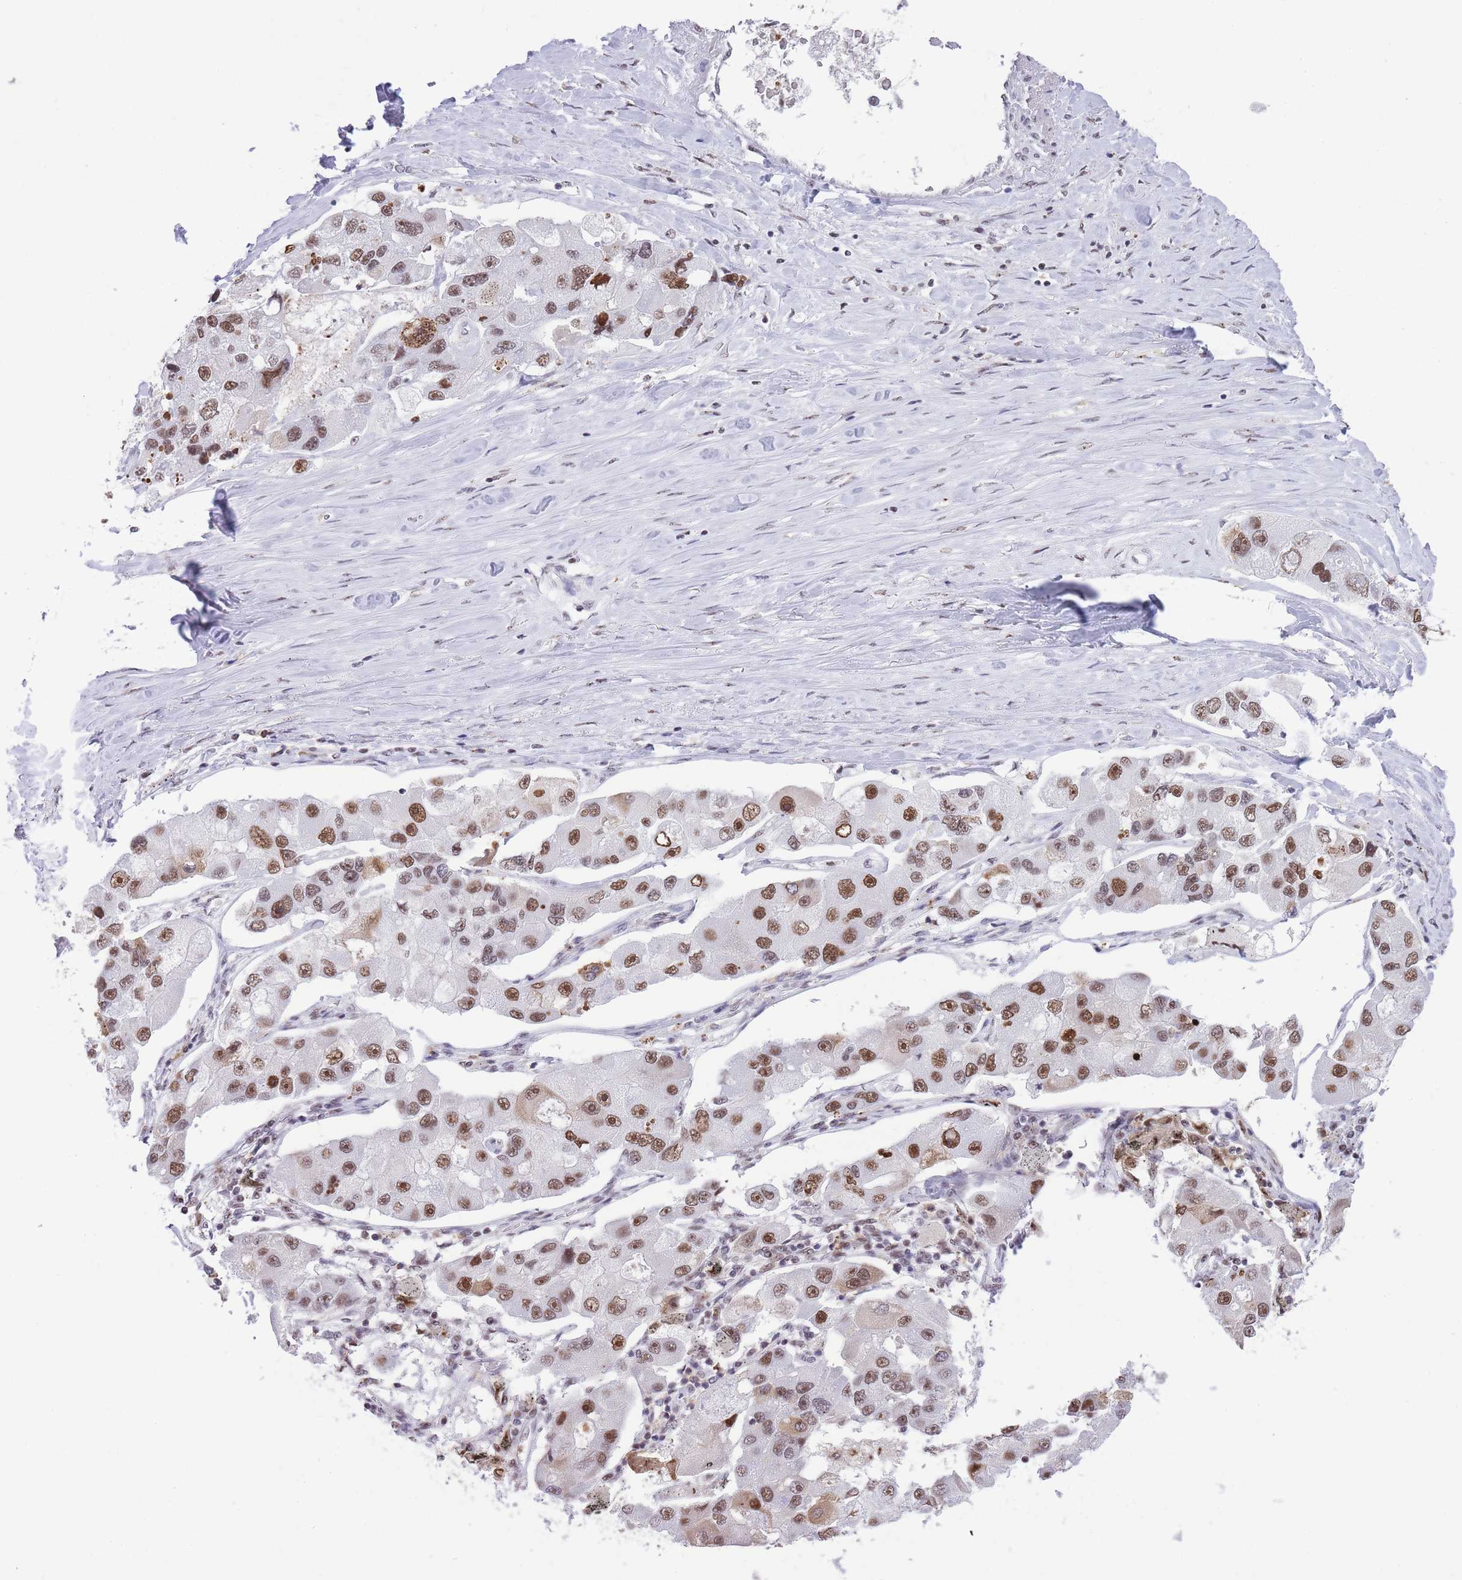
{"staining": {"intensity": "moderate", "quantity": ">75%", "location": "nuclear"}, "tissue": "lung cancer", "cell_type": "Tumor cells", "image_type": "cancer", "snomed": [{"axis": "morphology", "description": "Adenocarcinoma, NOS"}, {"axis": "topography", "description": "Lung"}], "caption": "The micrograph demonstrates a brown stain indicating the presence of a protein in the nuclear of tumor cells in lung adenocarcinoma. The staining was performed using DAB (3,3'-diaminobenzidine) to visualize the protein expression in brown, while the nuclei were stained in blue with hematoxylin (Magnification: 20x).", "gene": "EVC2", "patient": {"sex": "female", "age": 54}}